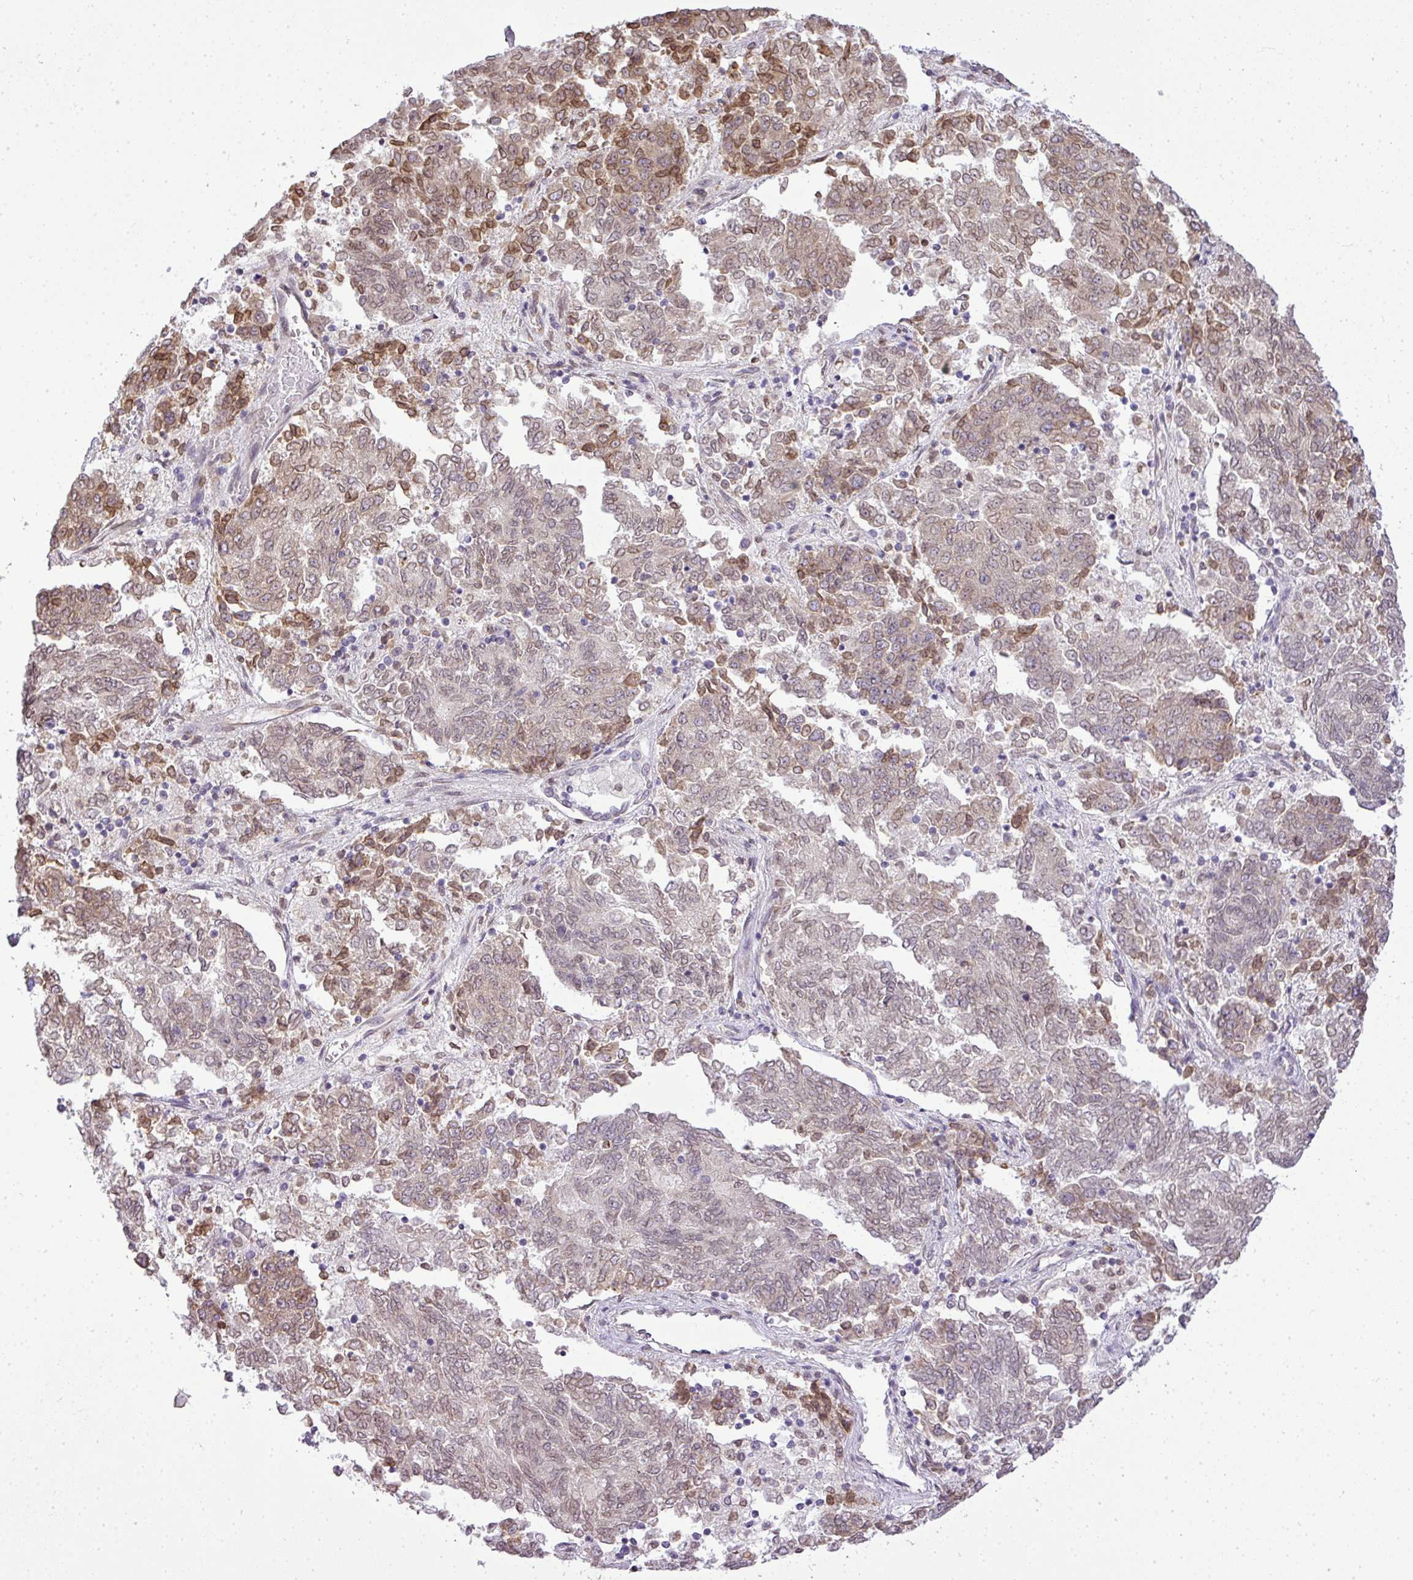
{"staining": {"intensity": "weak", "quantity": "25%-75%", "location": "nuclear"}, "tissue": "endometrial cancer", "cell_type": "Tumor cells", "image_type": "cancer", "snomed": [{"axis": "morphology", "description": "Adenocarcinoma, NOS"}, {"axis": "topography", "description": "Endometrium"}], "caption": "The image shows immunohistochemical staining of endometrial adenocarcinoma. There is weak nuclear positivity is appreciated in about 25%-75% of tumor cells.", "gene": "COX18", "patient": {"sex": "female", "age": 80}}